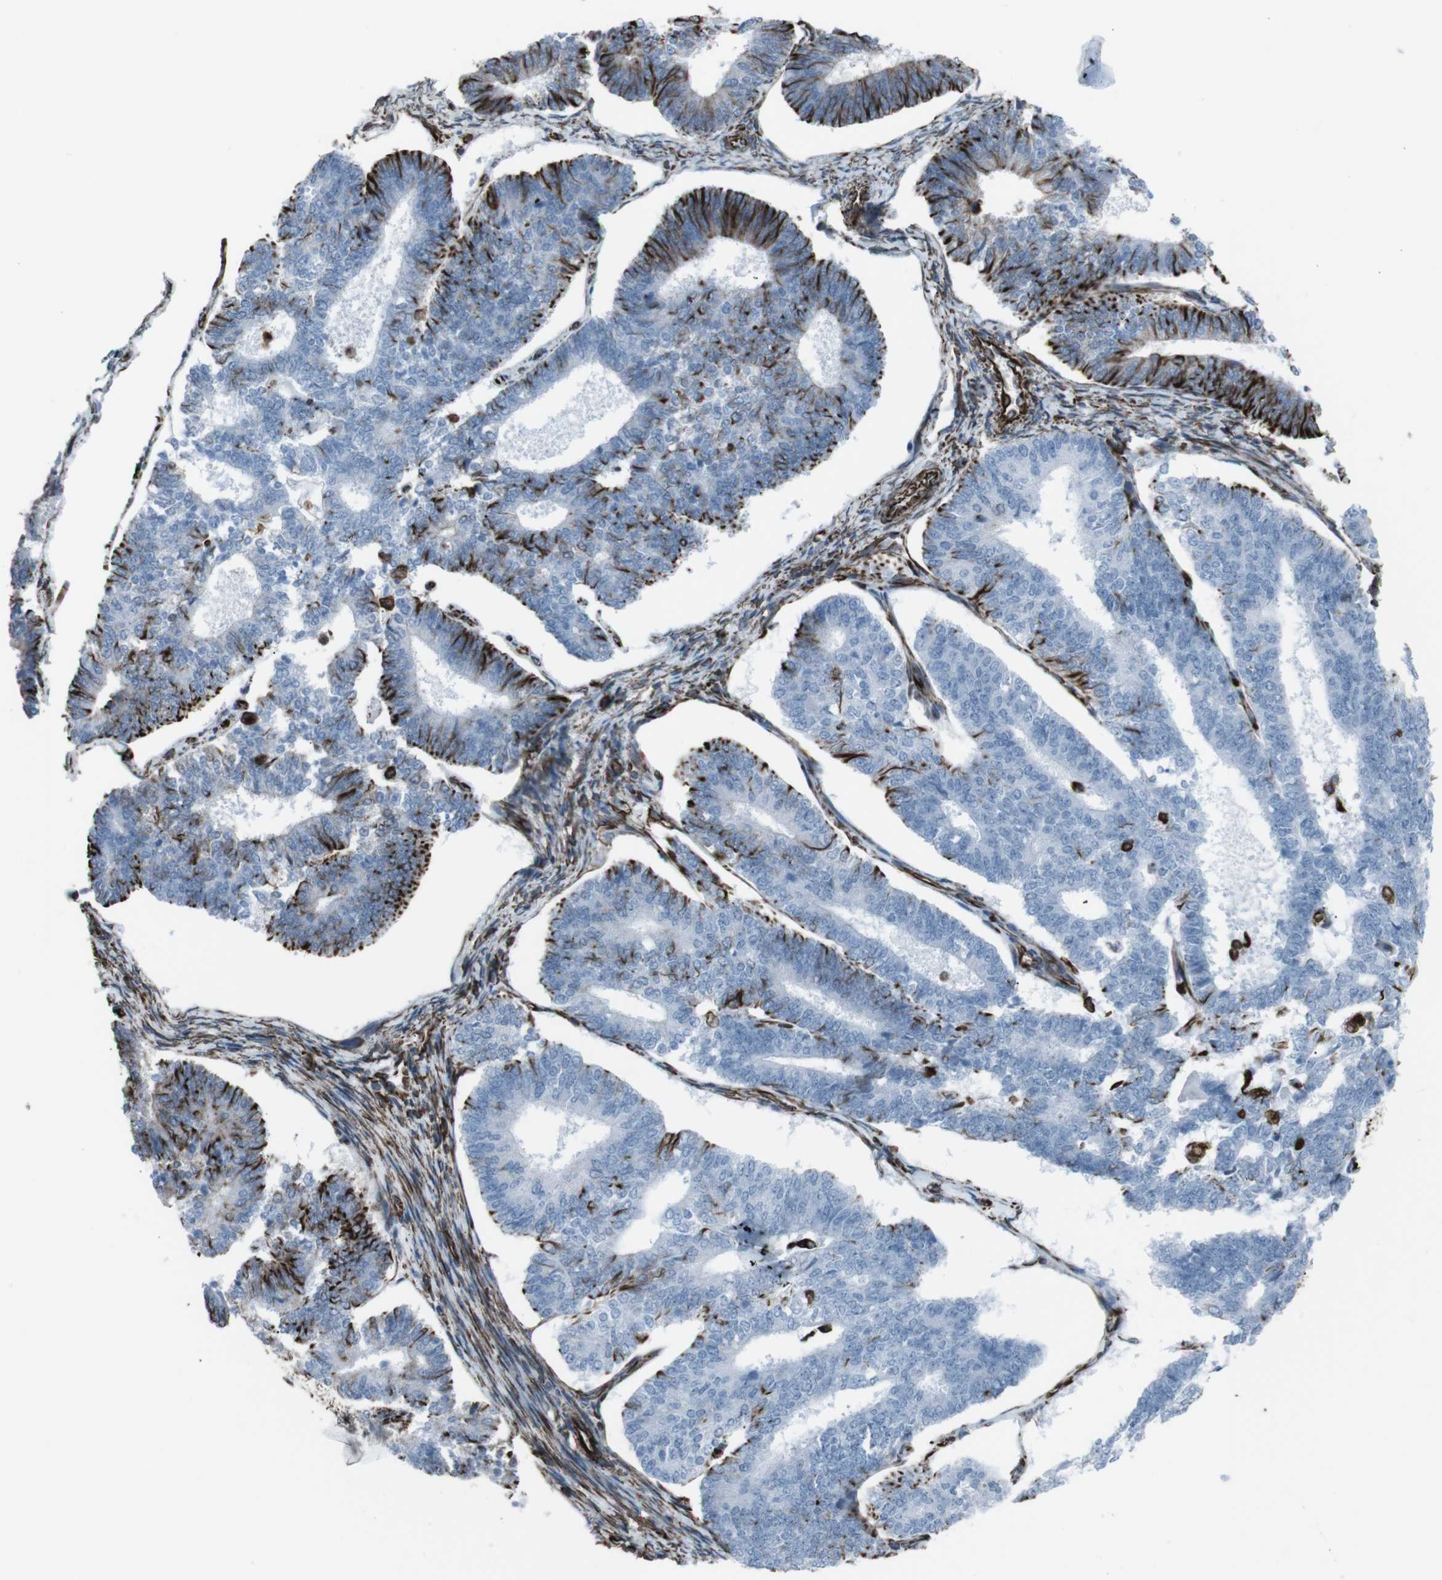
{"staining": {"intensity": "strong", "quantity": "<25%", "location": "cytoplasmic/membranous"}, "tissue": "endometrial cancer", "cell_type": "Tumor cells", "image_type": "cancer", "snomed": [{"axis": "morphology", "description": "Adenocarcinoma, NOS"}, {"axis": "topography", "description": "Endometrium"}], "caption": "Tumor cells exhibit strong cytoplasmic/membranous staining in about <25% of cells in endometrial cancer (adenocarcinoma). (DAB (3,3'-diaminobenzidine) IHC with brightfield microscopy, high magnification).", "gene": "ZDHHC6", "patient": {"sex": "female", "age": 70}}